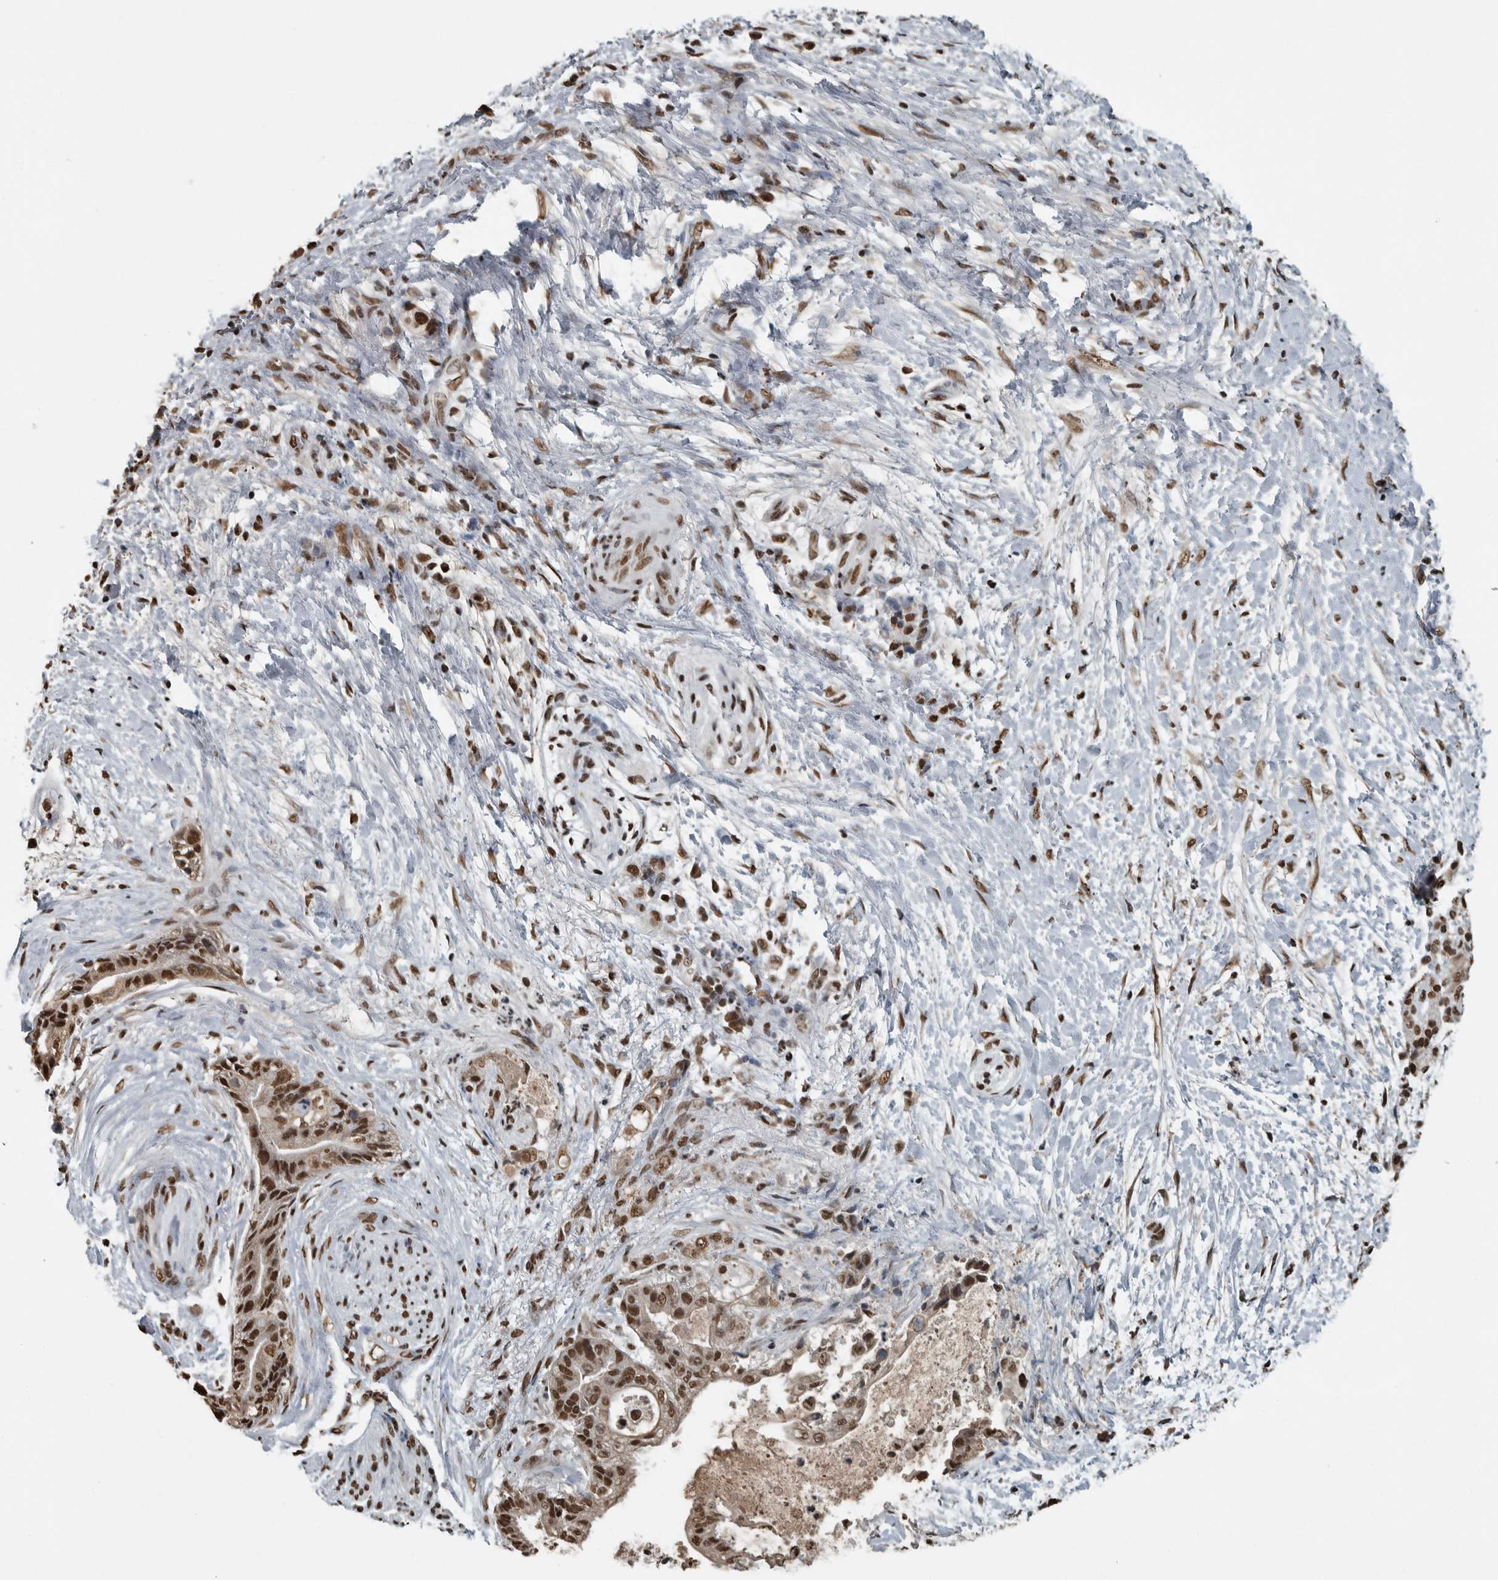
{"staining": {"intensity": "strong", "quantity": ">75%", "location": "nuclear"}, "tissue": "pancreatic cancer", "cell_type": "Tumor cells", "image_type": "cancer", "snomed": [{"axis": "morphology", "description": "Adenocarcinoma, NOS"}, {"axis": "topography", "description": "Pancreas"}], "caption": "An image of human pancreatic cancer stained for a protein reveals strong nuclear brown staining in tumor cells.", "gene": "TGS1", "patient": {"sex": "male", "age": 59}}